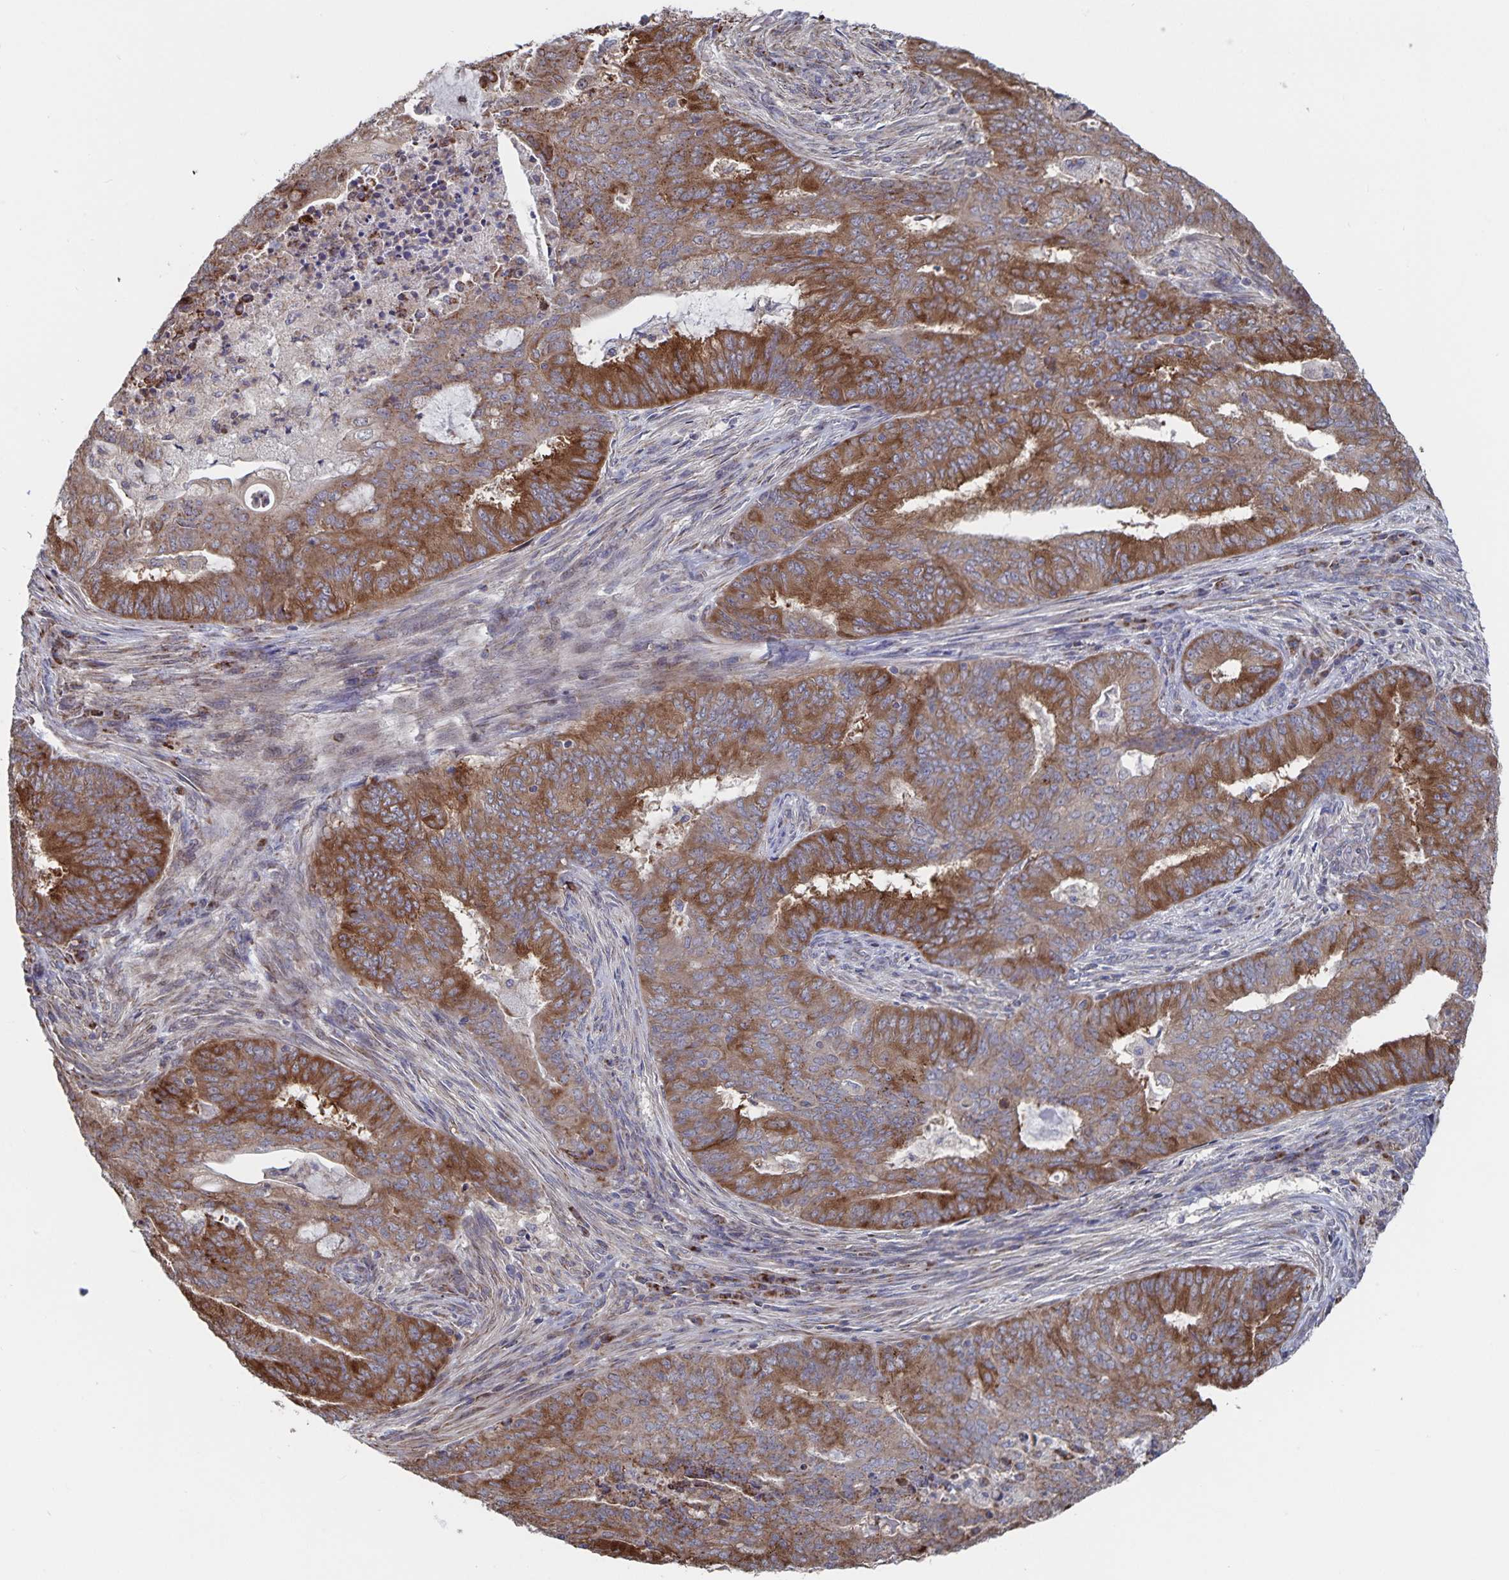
{"staining": {"intensity": "moderate", "quantity": ">75%", "location": "cytoplasmic/membranous"}, "tissue": "endometrial cancer", "cell_type": "Tumor cells", "image_type": "cancer", "snomed": [{"axis": "morphology", "description": "Adenocarcinoma, NOS"}, {"axis": "topography", "description": "Endometrium"}], "caption": "Endometrial cancer (adenocarcinoma) tissue demonstrates moderate cytoplasmic/membranous positivity in about >75% of tumor cells, visualized by immunohistochemistry.", "gene": "ACACA", "patient": {"sex": "female", "age": 62}}